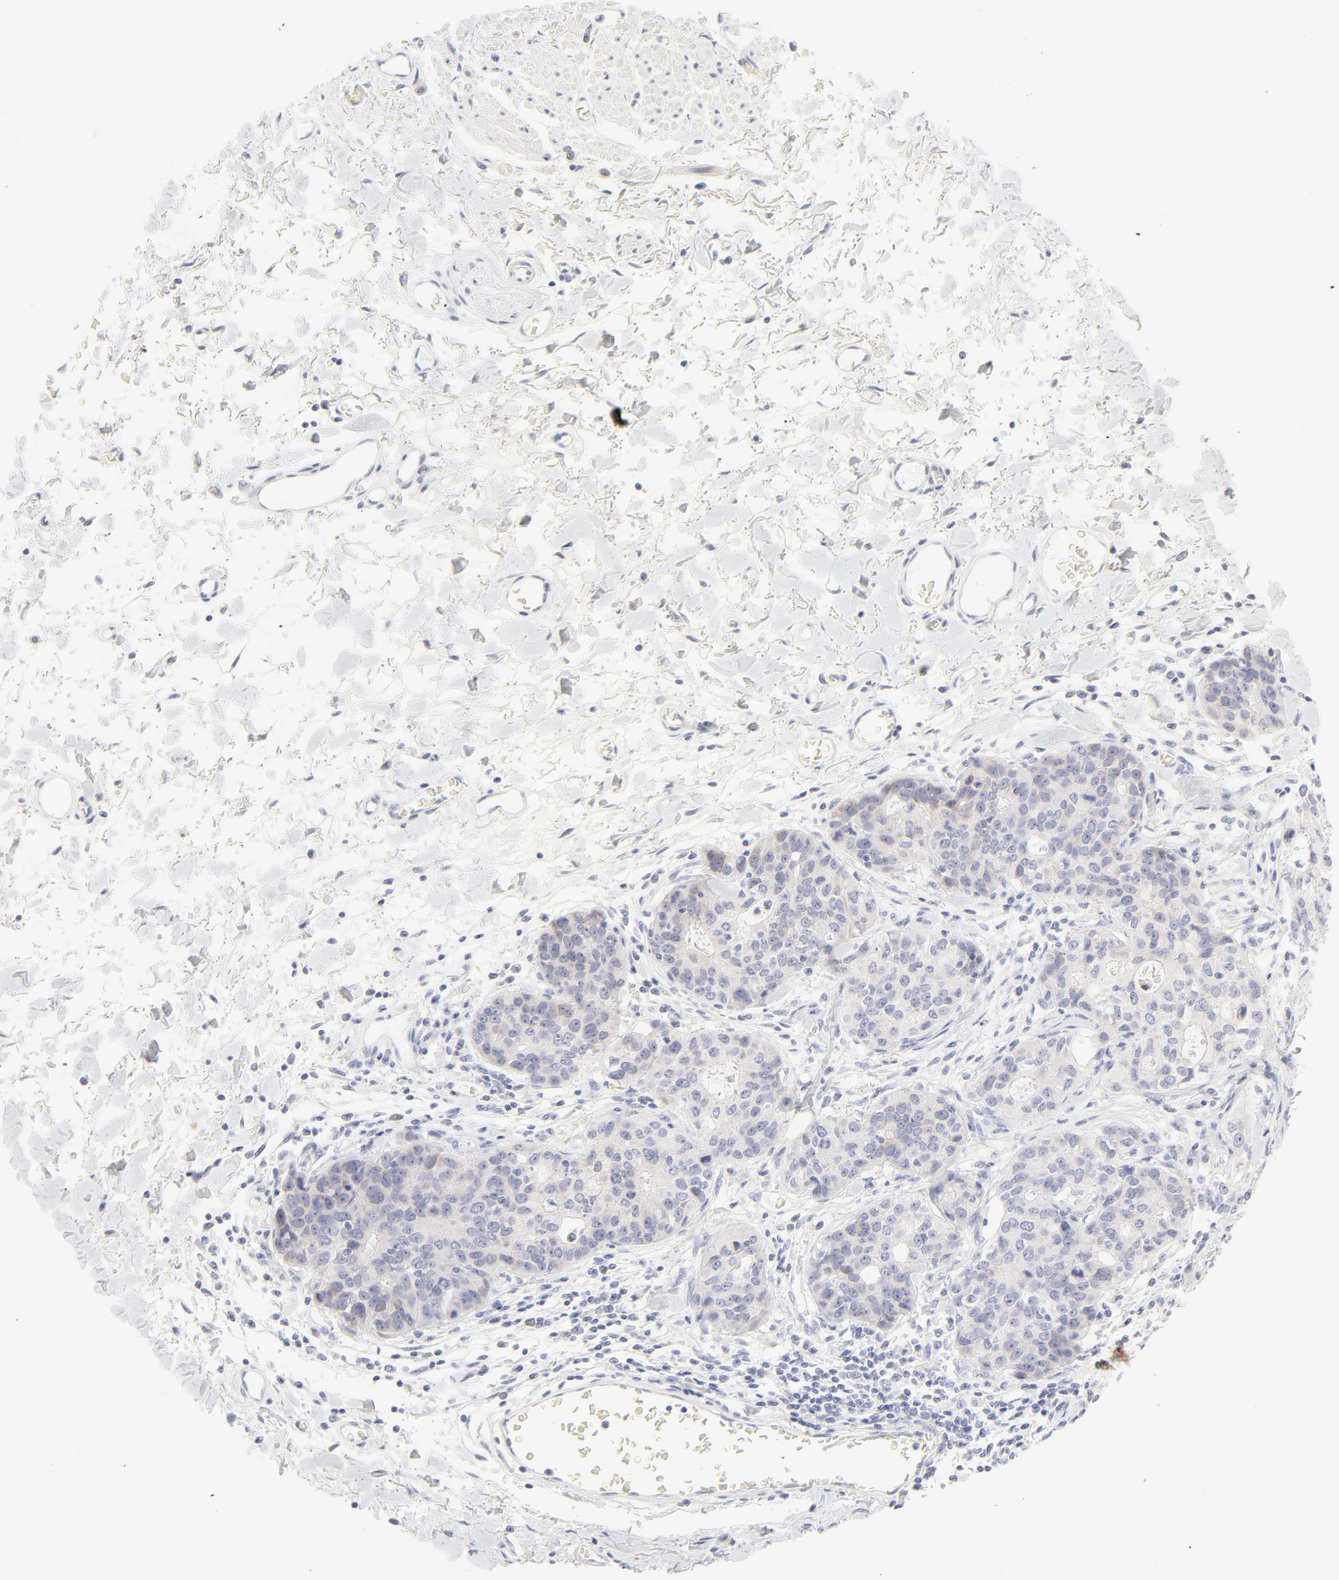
{"staining": {"intensity": "weak", "quantity": "<25%", "location": "cytoplasmic/membranous"}, "tissue": "stomach cancer", "cell_type": "Tumor cells", "image_type": "cancer", "snomed": [{"axis": "morphology", "description": "Adenocarcinoma, NOS"}, {"axis": "topography", "description": "Esophagus"}, {"axis": "topography", "description": "Stomach"}], "caption": "Tumor cells are negative for brown protein staining in adenocarcinoma (stomach).", "gene": "NPNT", "patient": {"sex": "male", "age": 74}}